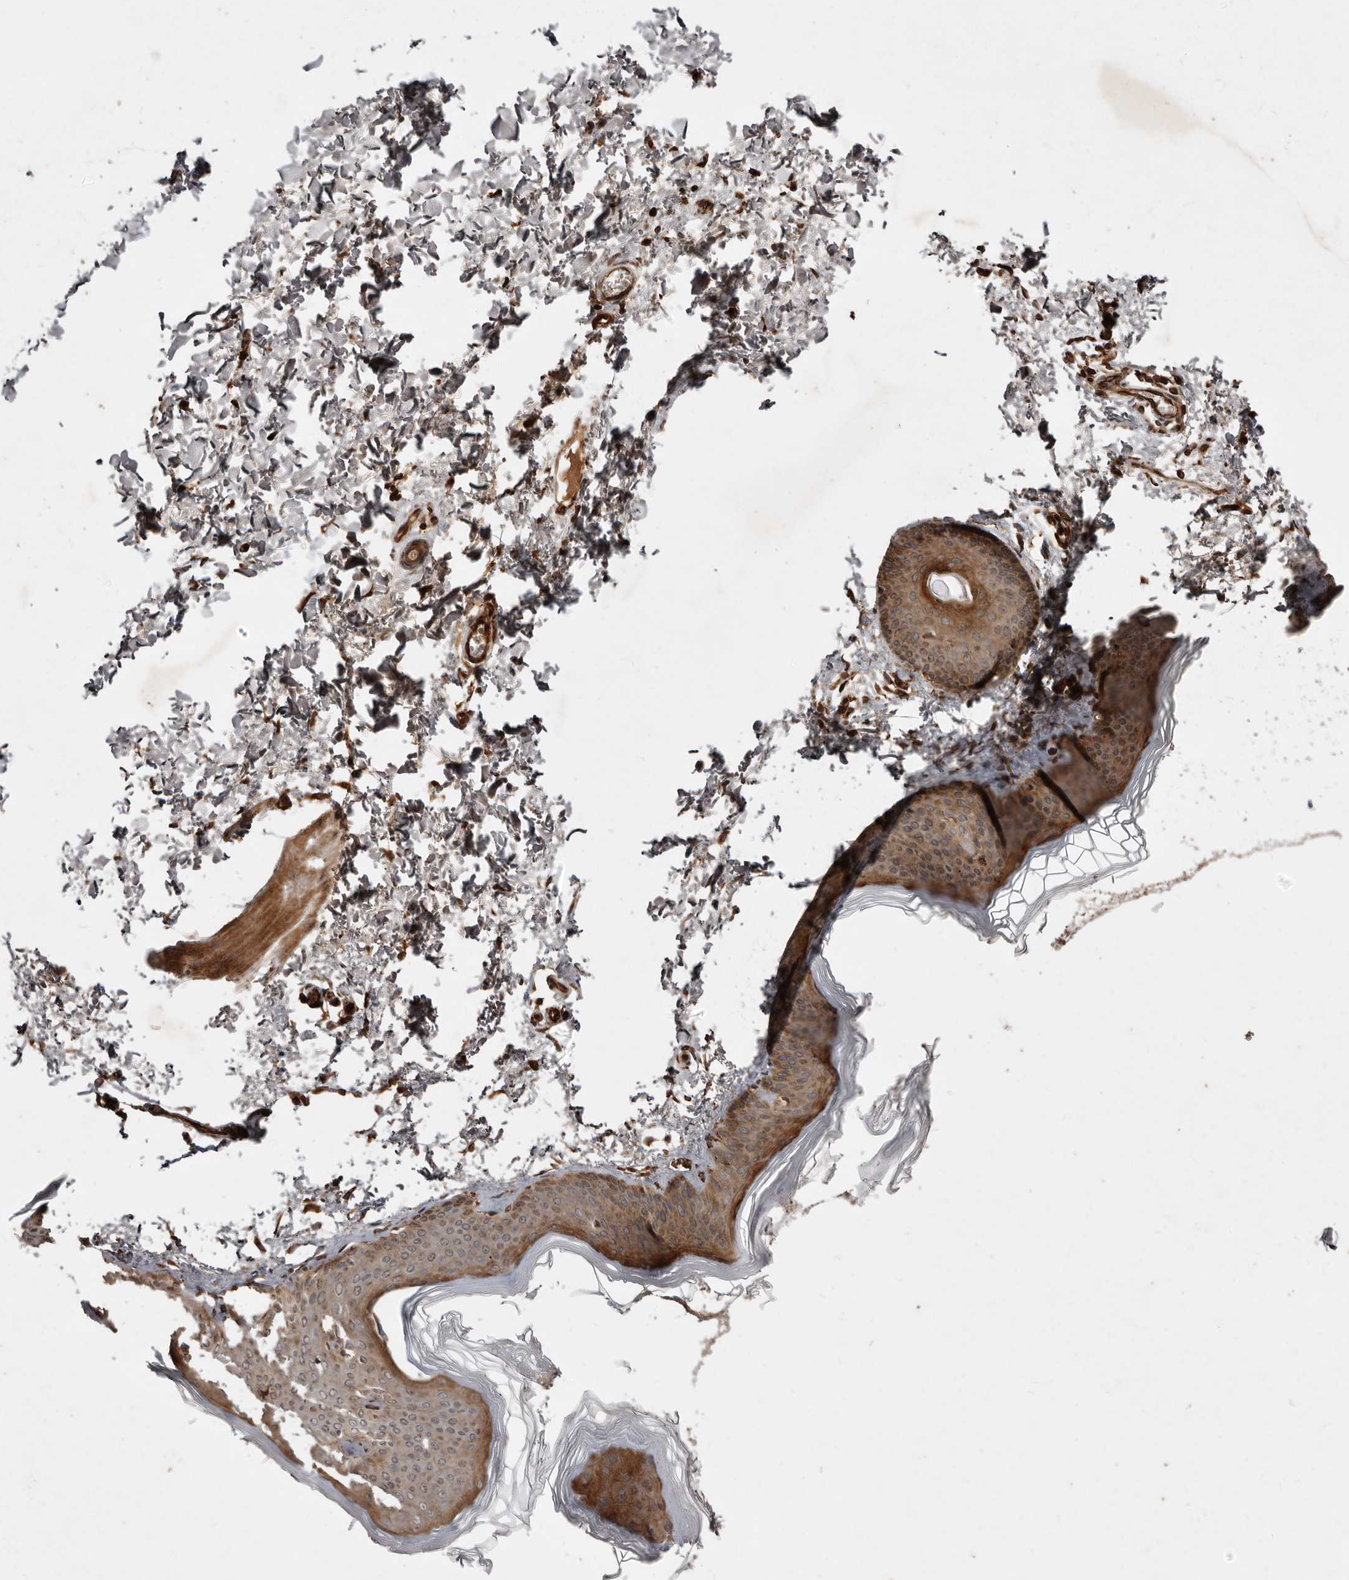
{"staining": {"intensity": "moderate", "quantity": ">75%", "location": "cytoplasmic/membranous"}, "tissue": "skin", "cell_type": "Fibroblasts", "image_type": "normal", "snomed": [{"axis": "morphology", "description": "Normal tissue, NOS"}, {"axis": "topography", "description": "Skin"}], "caption": "This photomicrograph exhibits IHC staining of unremarkable skin, with medium moderate cytoplasmic/membranous staining in approximately >75% of fibroblasts.", "gene": "STK36", "patient": {"sex": "female", "age": 27}}